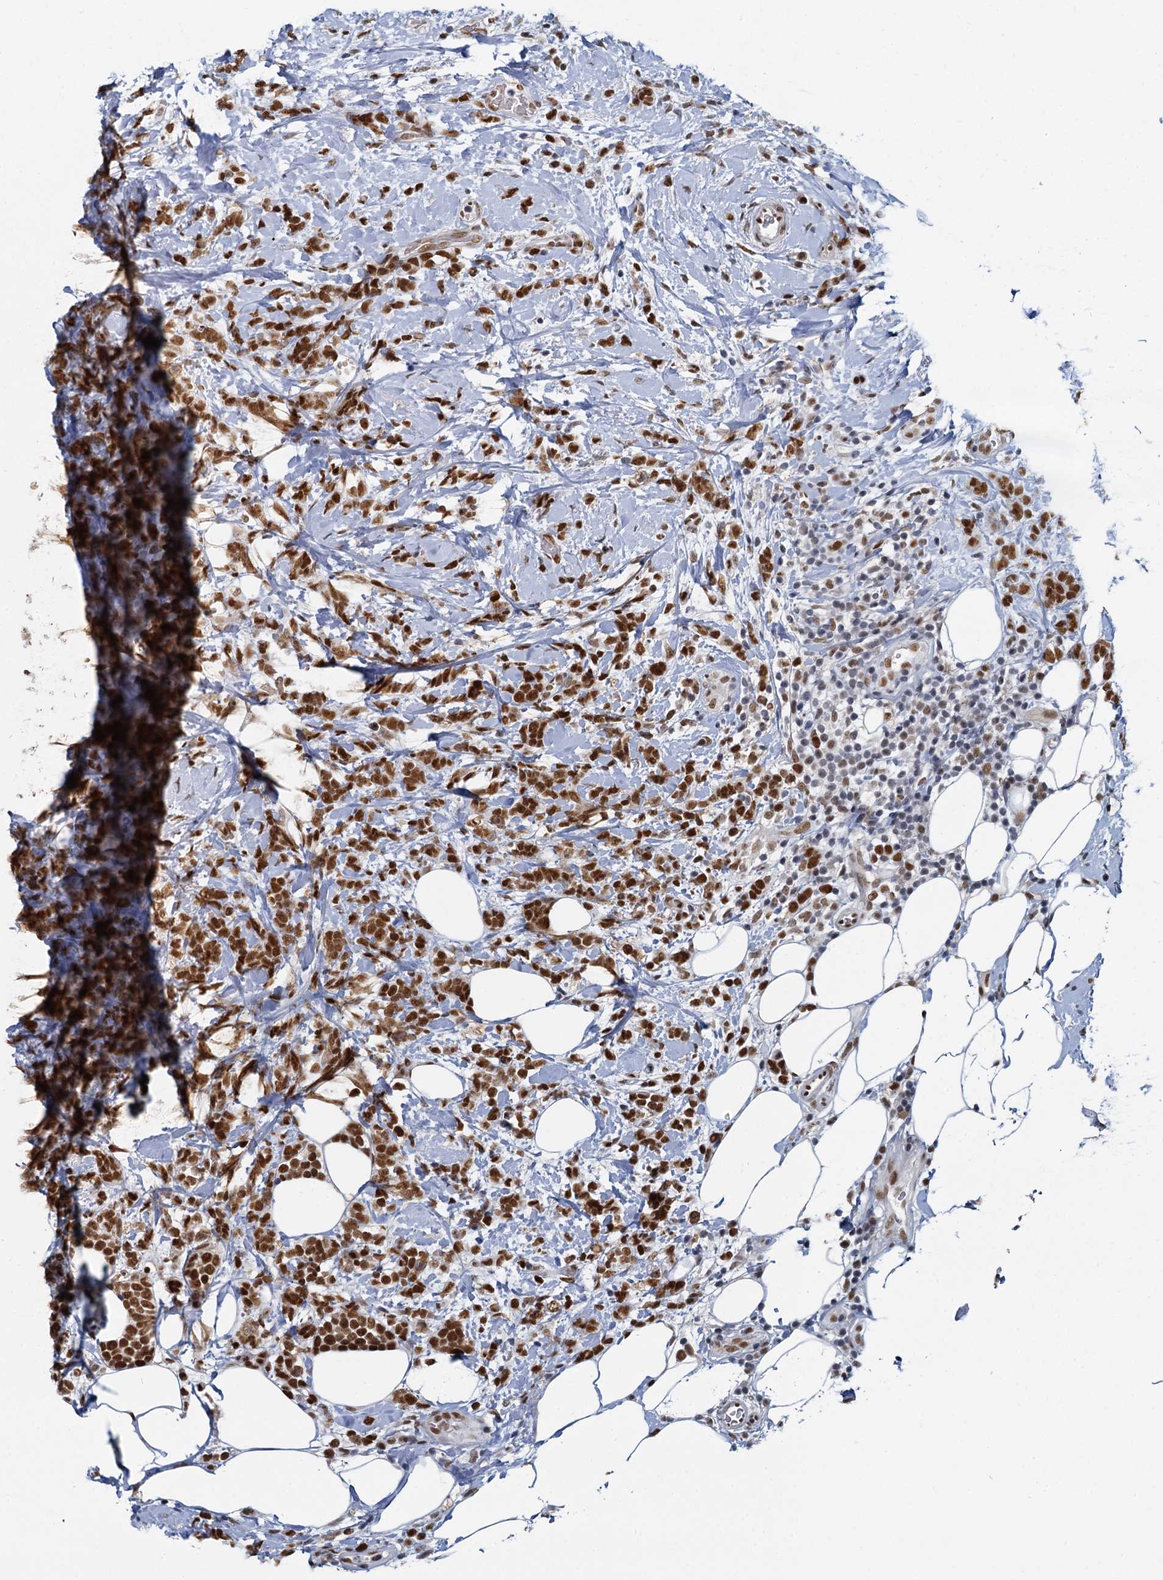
{"staining": {"intensity": "moderate", "quantity": ">75%", "location": "nuclear"}, "tissue": "breast cancer", "cell_type": "Tumor cells", "image_type": "cancer", "snomed": [{"axis": "morphology", "description": "Lobular carcinoma"}, {"axis": "topography", "description": "Breast"}], "caption": "Immunohistochemical staining of lobular carcinoma (breast) shows medium levels of moderate nuclear expression in about >75% of tumor cells. The staining was performed using DAB (3,3'-diaminobenzidine), with brown indicating positive protein expression. Nuclei are stained blue with hematoxylin.", "gene": "RPRD1A", "patient": {"sex": "female", "age": 58}}